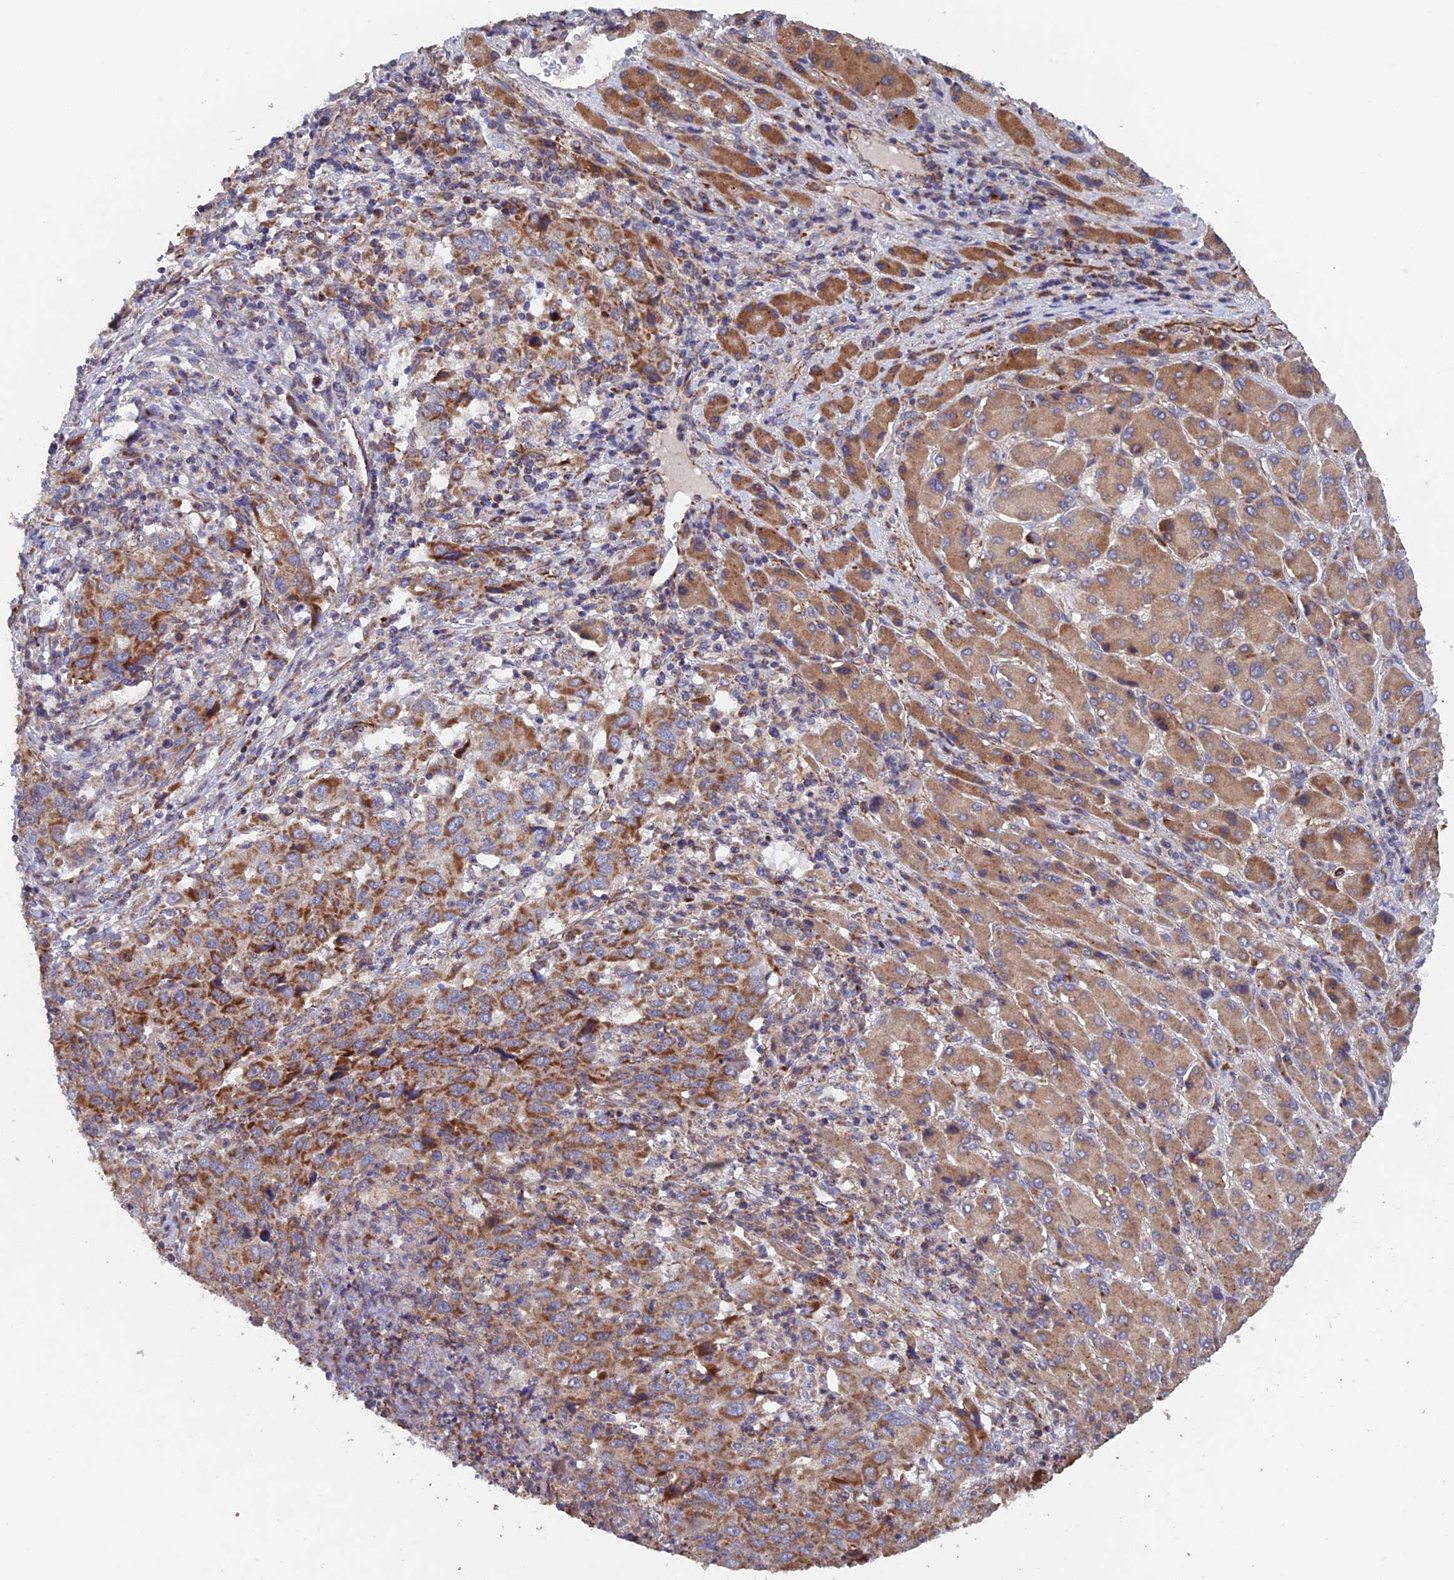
{"staining": {"intensity": "strong", "quantity": ">75%", "location": "cytoplasmic/membranous"}, "tissue": "liver cancer", "cell_type": "Tumor cells", "image_type": "cancer", "snomed": [{"axis": "morphology", "description": "Carcinoma, Hepatocellular, NOS"}, {"axis": "topography", "description": "Liver"}], "caption": "Human liver cancer (hepatocellular carcinoma) stained for a protein (brown) reveals strong cytoplasmic/membranous positive expression in approximately >75% of tumor cells.", "gene": "MRPL1", "patient": {"sex": "male", "age": 63}}